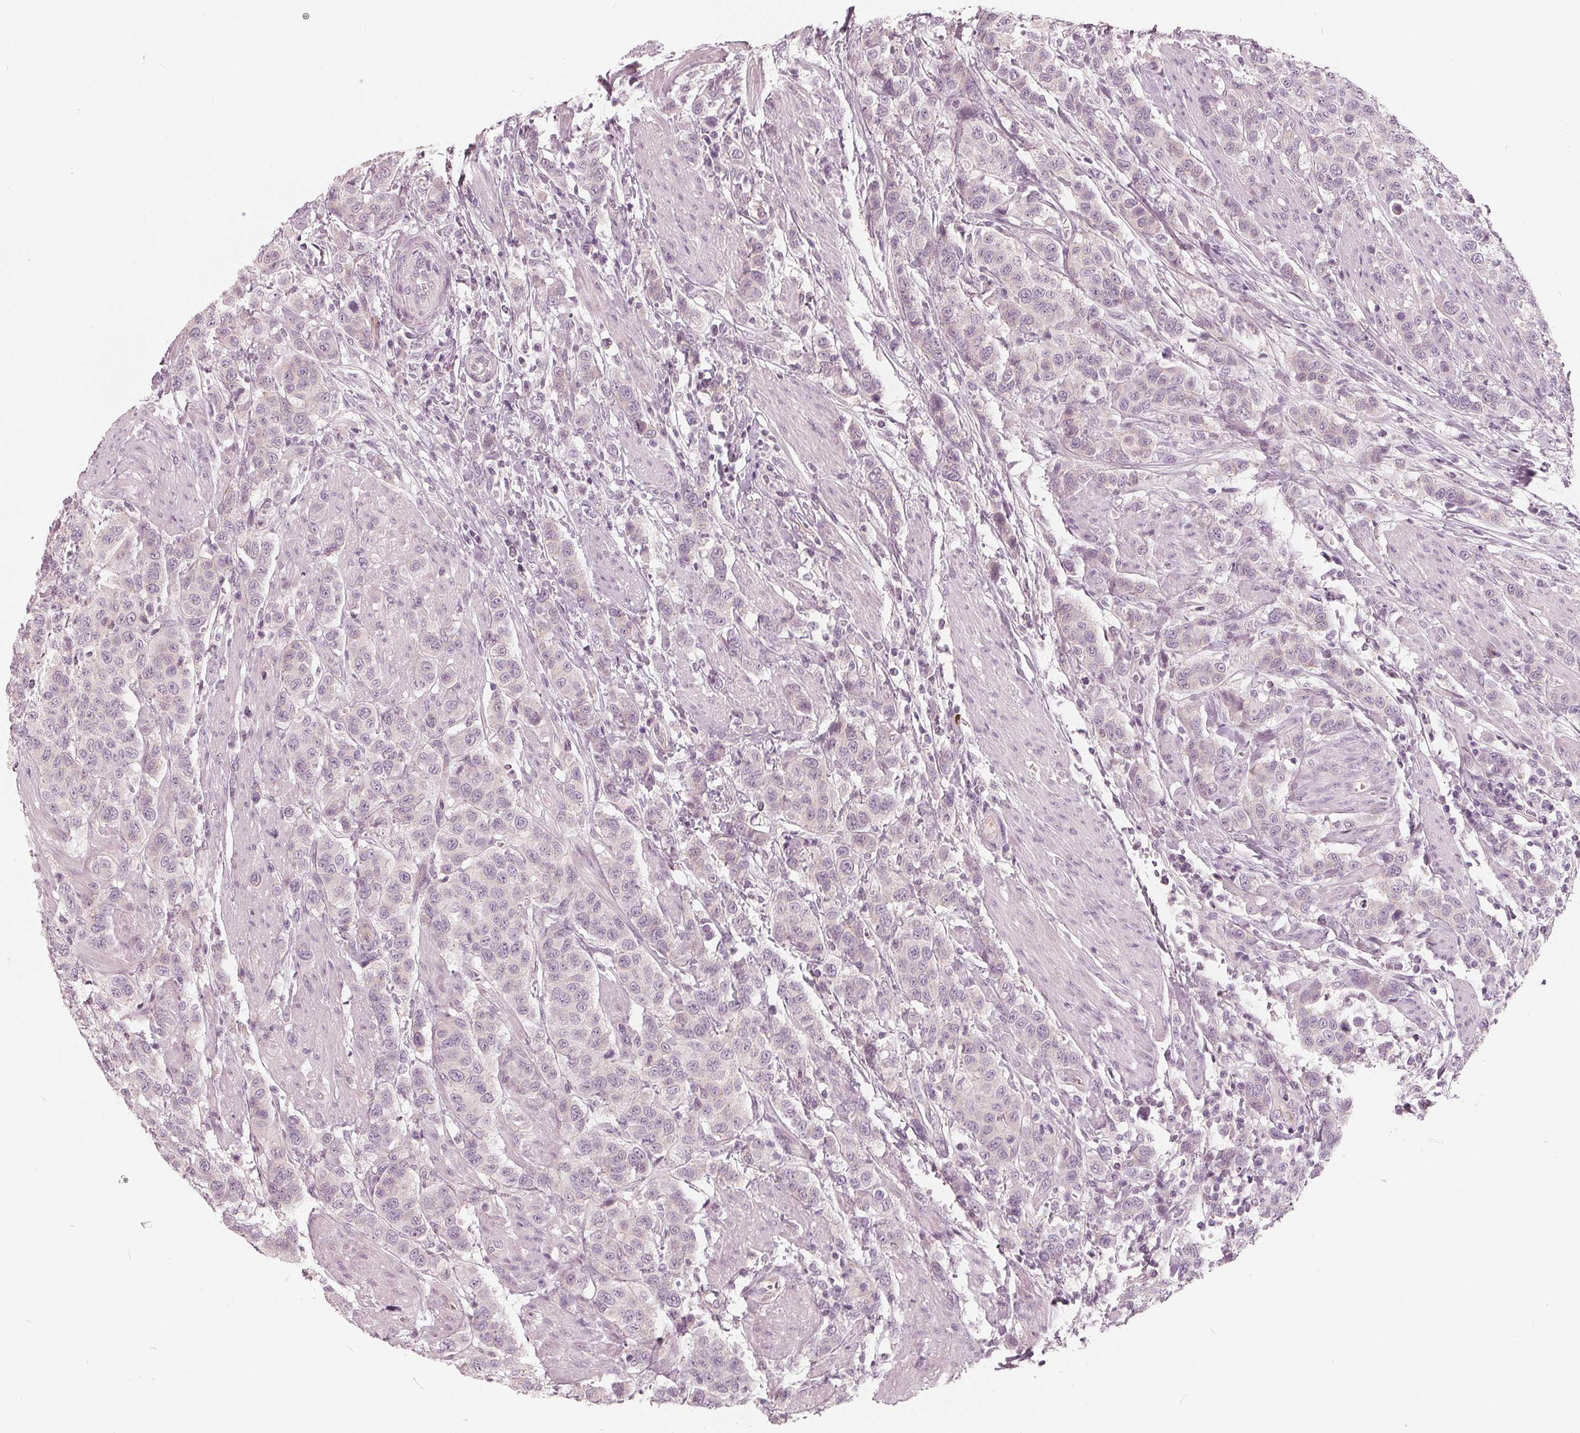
{"staining": {"intensity": "negative", "quantity": "none", "location": "none"}, "tissue": "urothelial cancer", "cell_type": "Tumor cells", "image_type": "cancer", "snomed": [{"axis": "morphology", "description": "Urothelial carcinoma, High grade"}, {"axis": "topography", "description": "Urinary bladder"}], "caption": "This is a micrograph of IHC staining of urothelial carcinoma (high-grade), which shows no positivity in tumor cells.", "gene": "SAT2", "patient": {"sex": "female", "age": 58}}